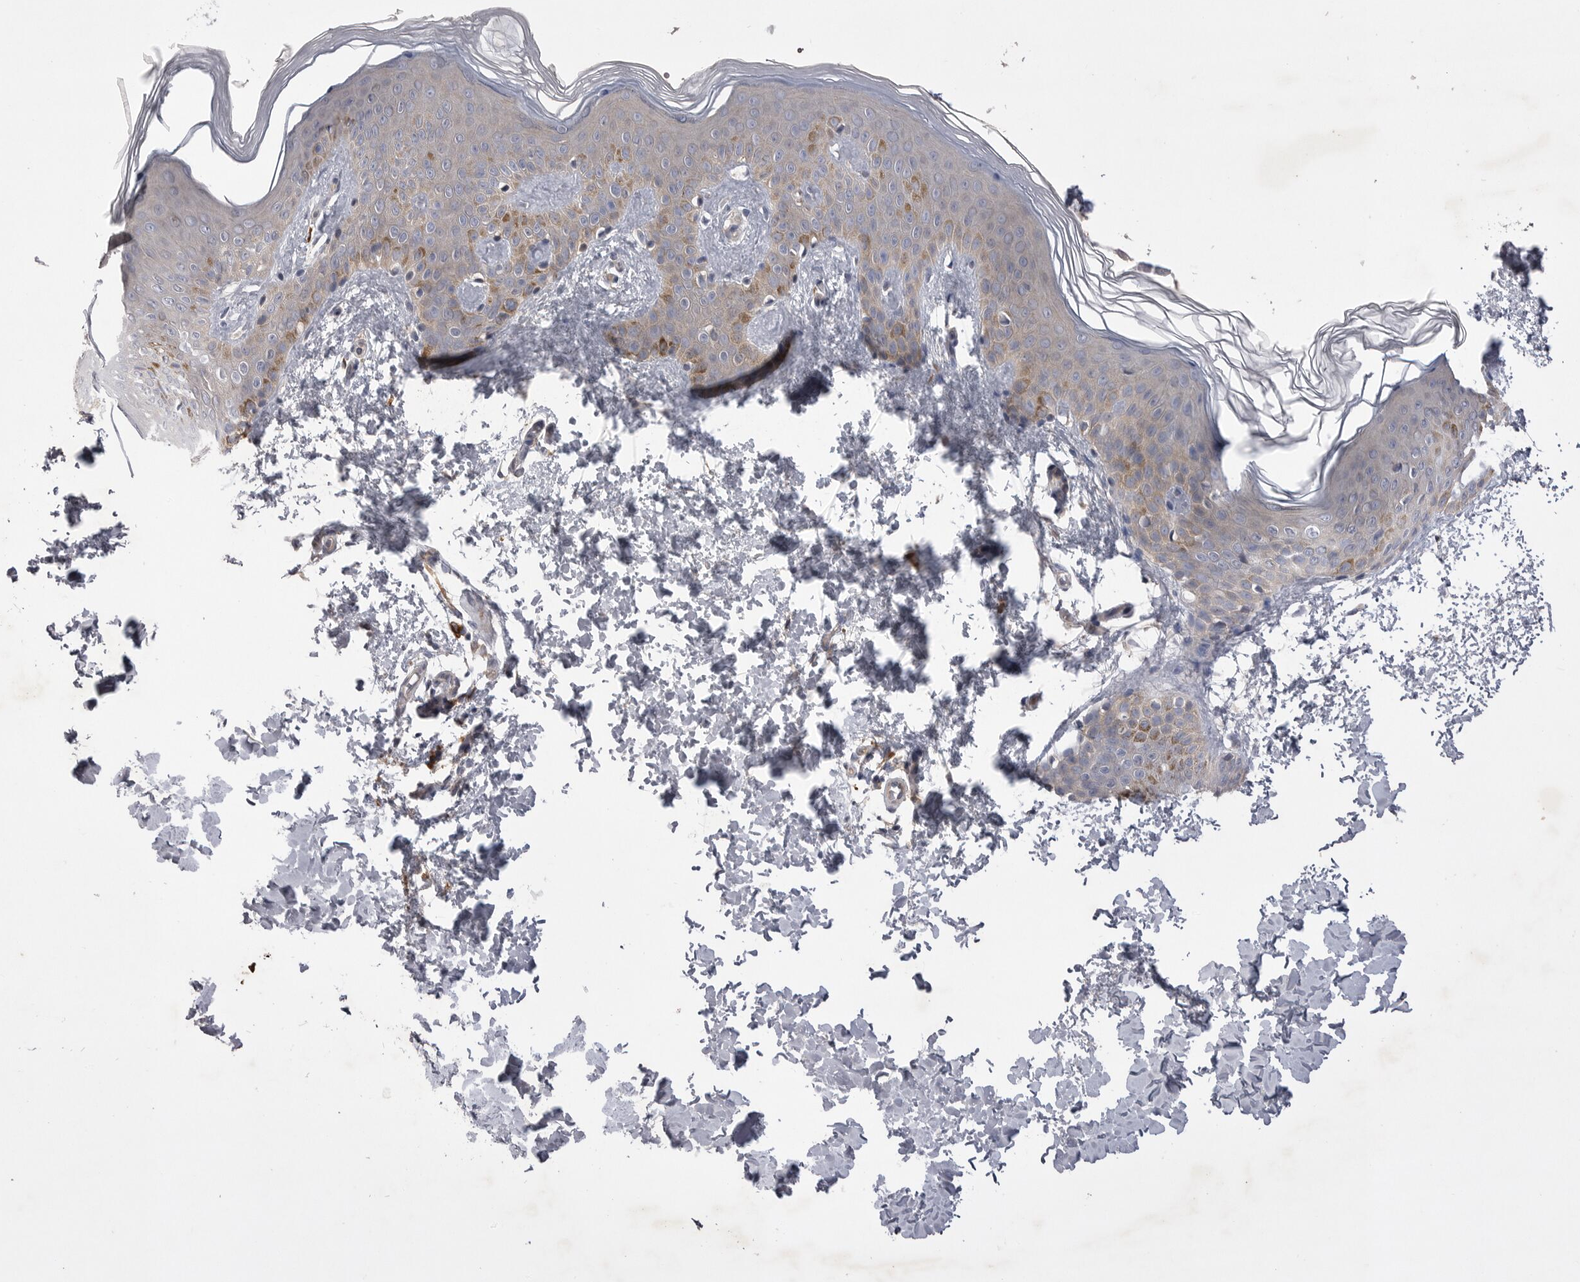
{"staining": {"intensity": "negative", "quantity": "none", "location": "none"}, "tissue": "skin", "cell_type": "Fibroblasts", "image_type": "normal", "snomed": [{"axis": "morphology", "description": "Normal tissue, NOS"}, {"axis": "morphology", "description": "Neoplasm, benign, NOS"}, {"axis": "topography", "description": "Skin"}, {"axis": "topography", "description": "Soft tissue"}], "caption": "The histopathology image shows no significant staining in fibroblasts of skin. (IHC, brightfield microscopy, high magnification).", "gene": "VAC14", "patient": {"sex": "male", "age": 26}}